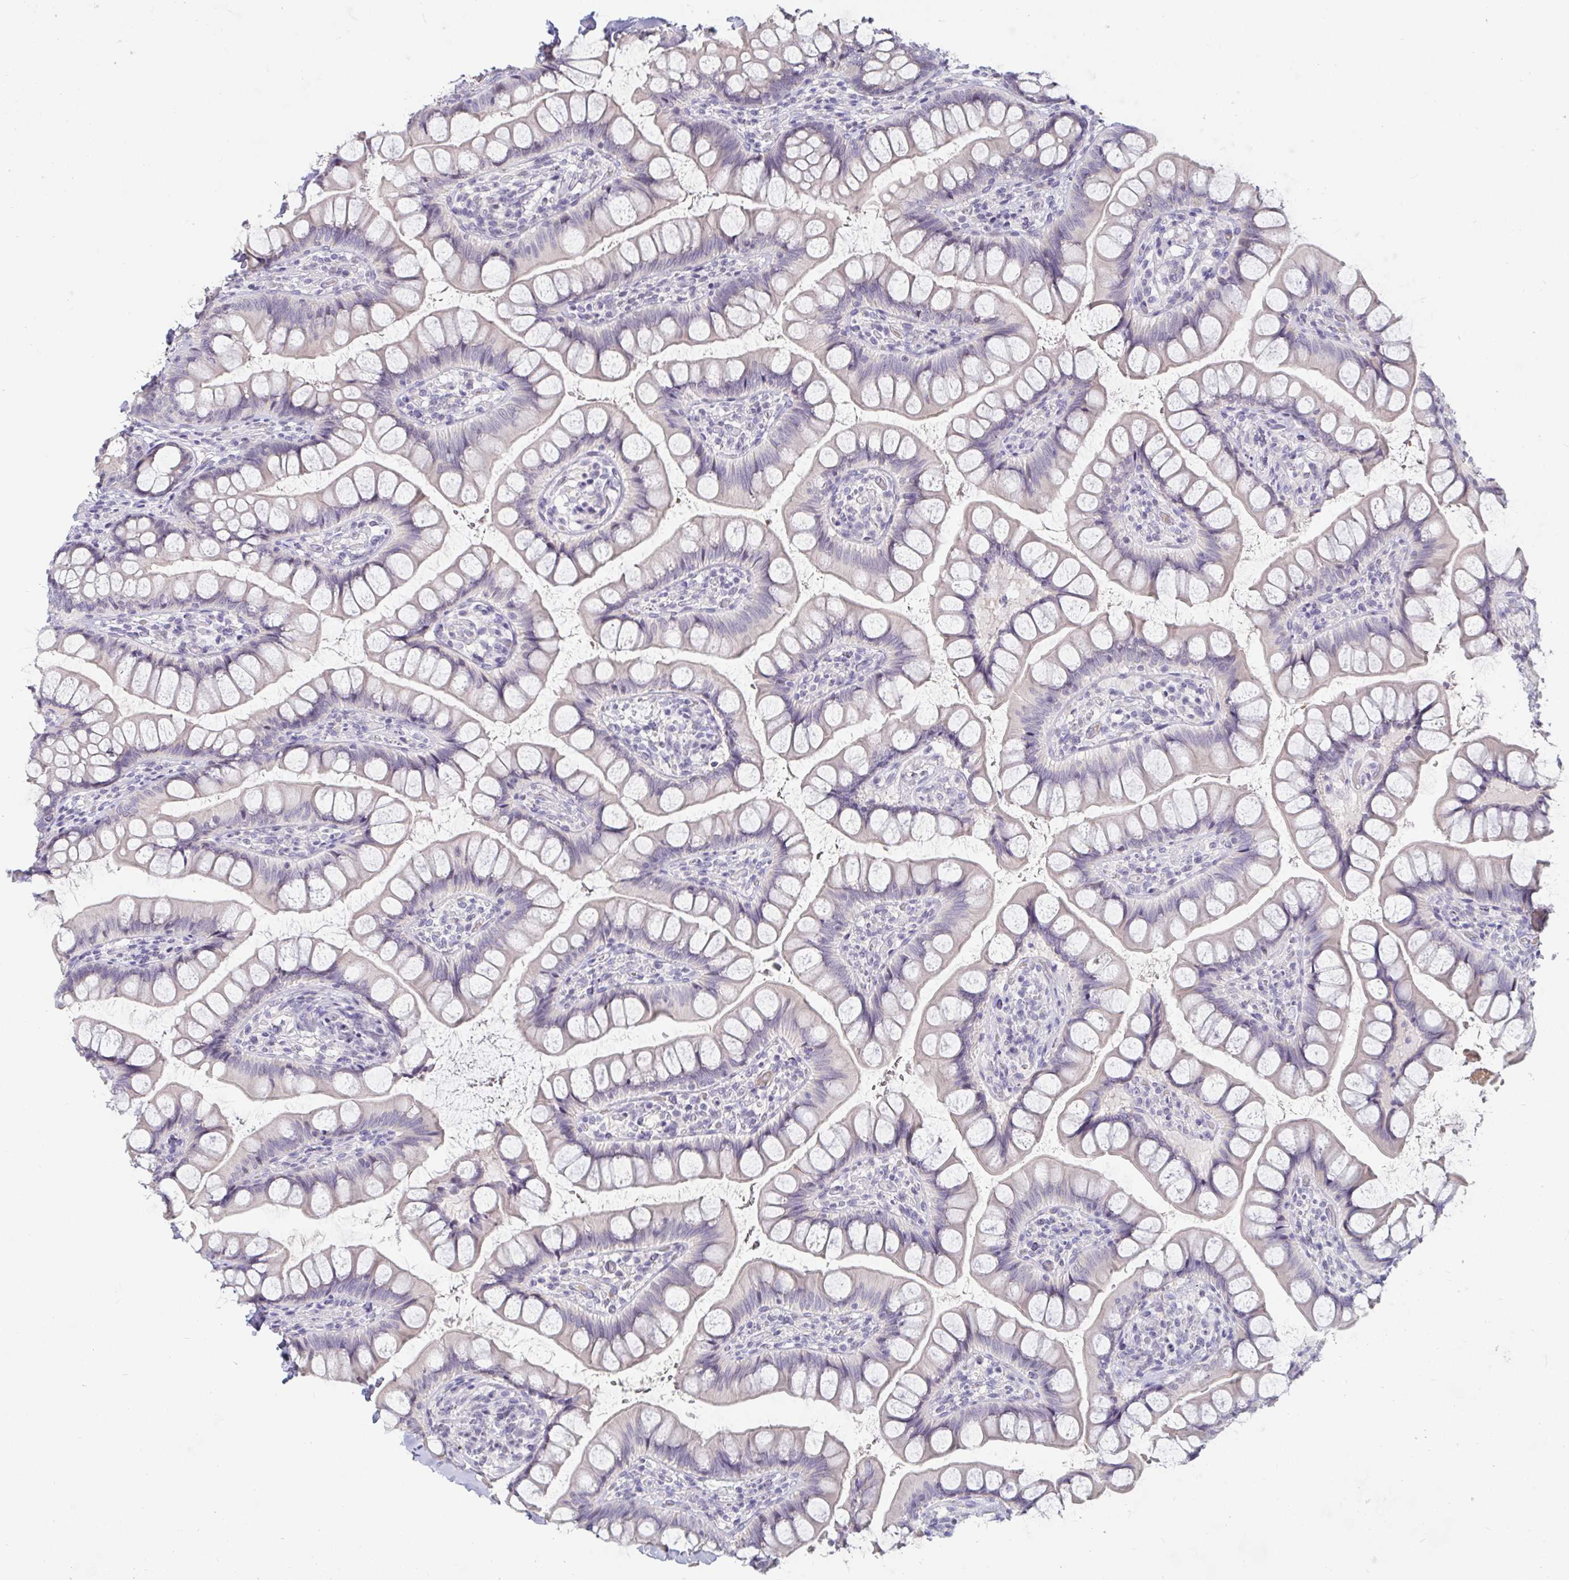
{"staining": {"intensity": "moderate", "quantity": "<25%", "location": "nuclear"}, "tissue": "small intestine", "cell_type": "Glandular cells", "image_type": "normal", "snomed": [{"axis": "morphology", "description": "Normal tissue, NOS"}, {"axis": "topography", "description": "Small intestine"}], "caption": "An immunohistochemistry photomicrograph of unremarkable tissue is shown. Protein staining in brown highlights moderate nuclear positivity in small intestine within glandular cells.", "gene": "MYC", "patient": {"sex": "male", "age": 70}}